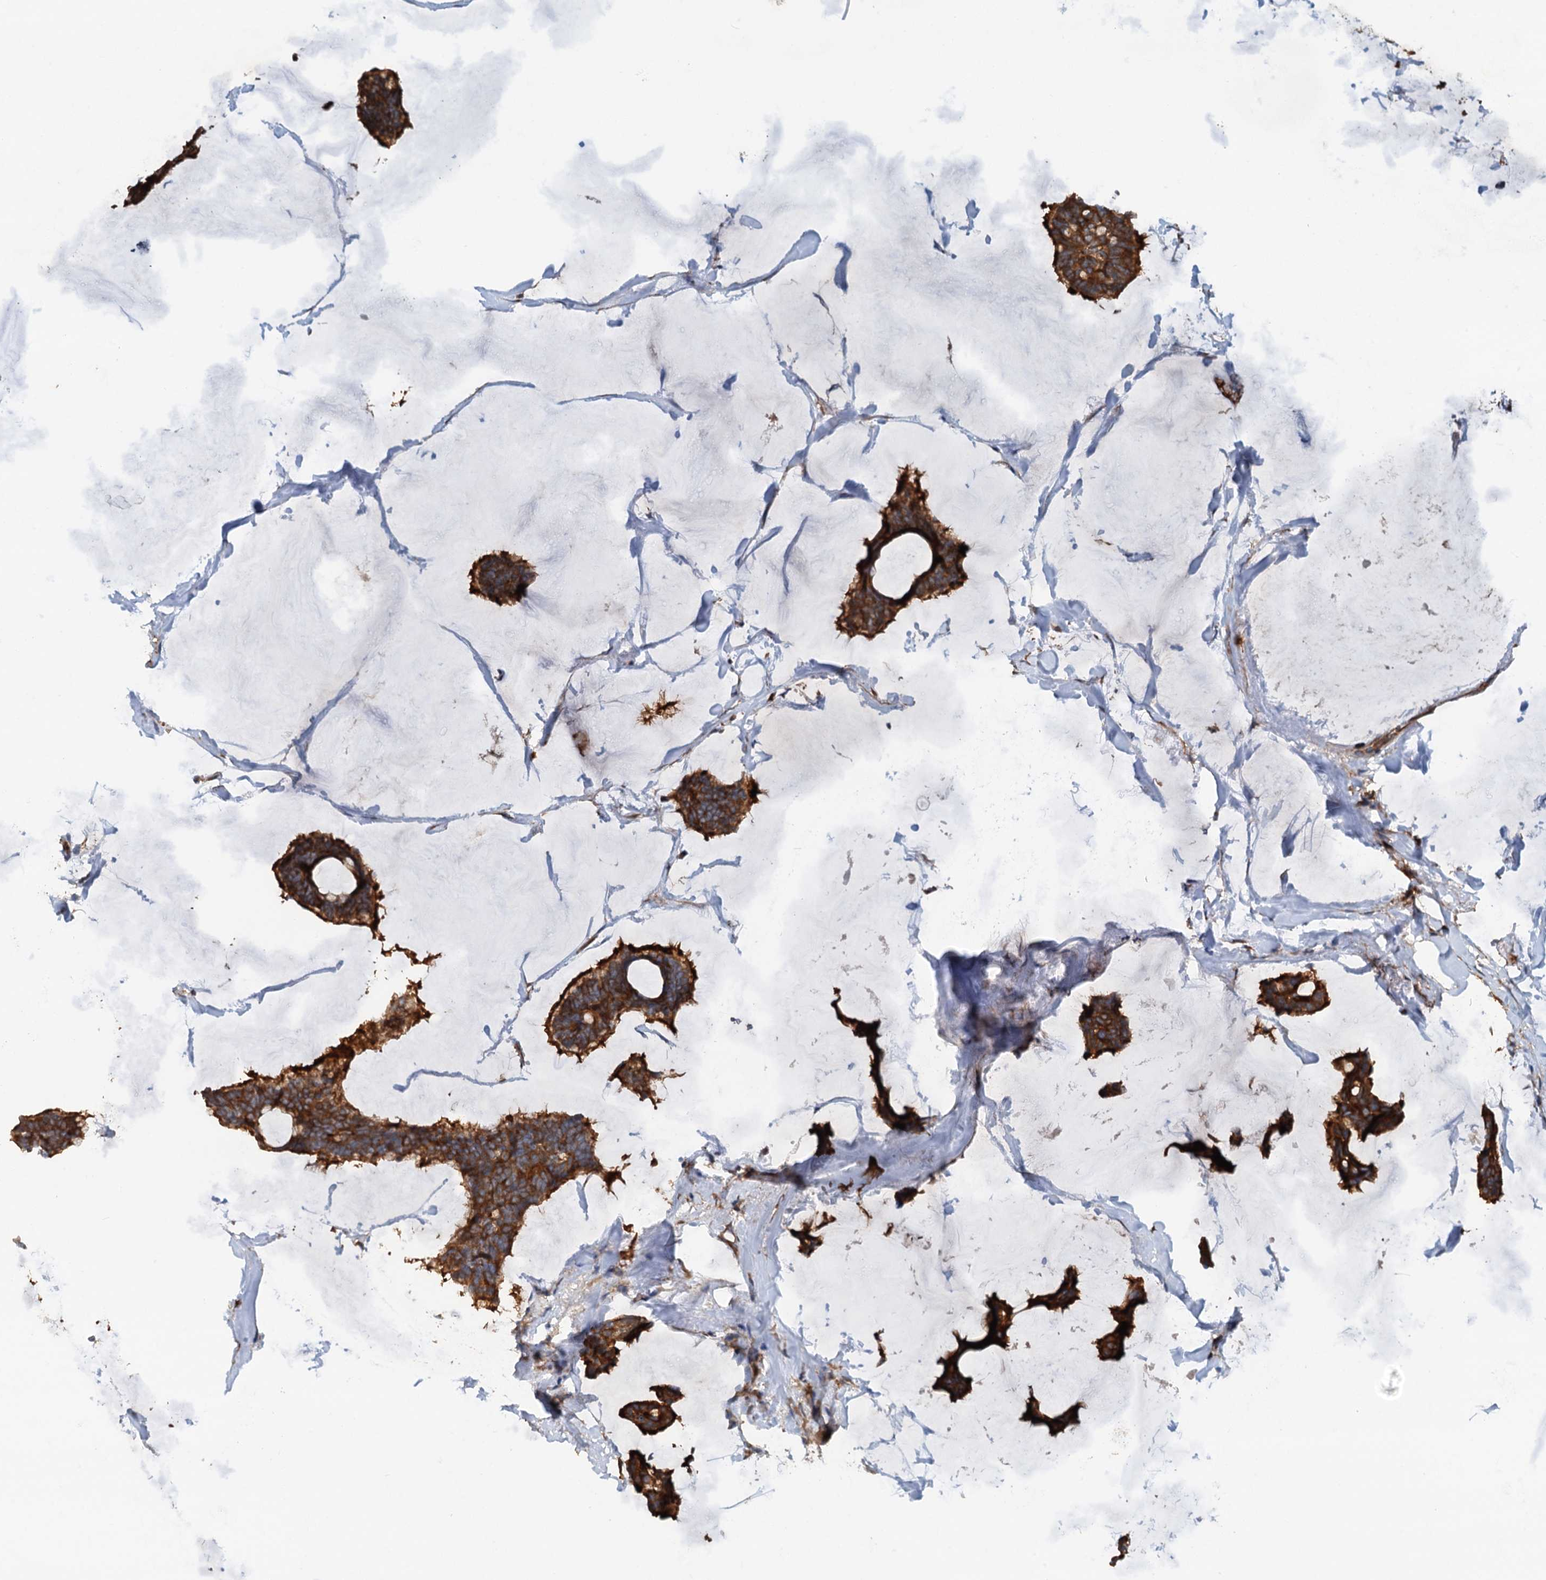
{"staining": {"intensity": "strong", "quantity": ">75%", "location": "cytoplasmic/membranous"}, "tissue": "breast cancer", "cell_type": "Tumor cells", "image_type": "cancer", "snomed": [{"axis": "morphology", "description": "Duct carcinoma"}, {"axis": "topography", "description": "Breast"}], "caption": "Strong cytoplasmic/membranous positivity for a protein is present in approximately >75% of tumor cells of invasive ductal carcinoma (breast) using immunohistochemistry.", "gene": "COG3", "patient": {"sex": "female", "age": 93}}